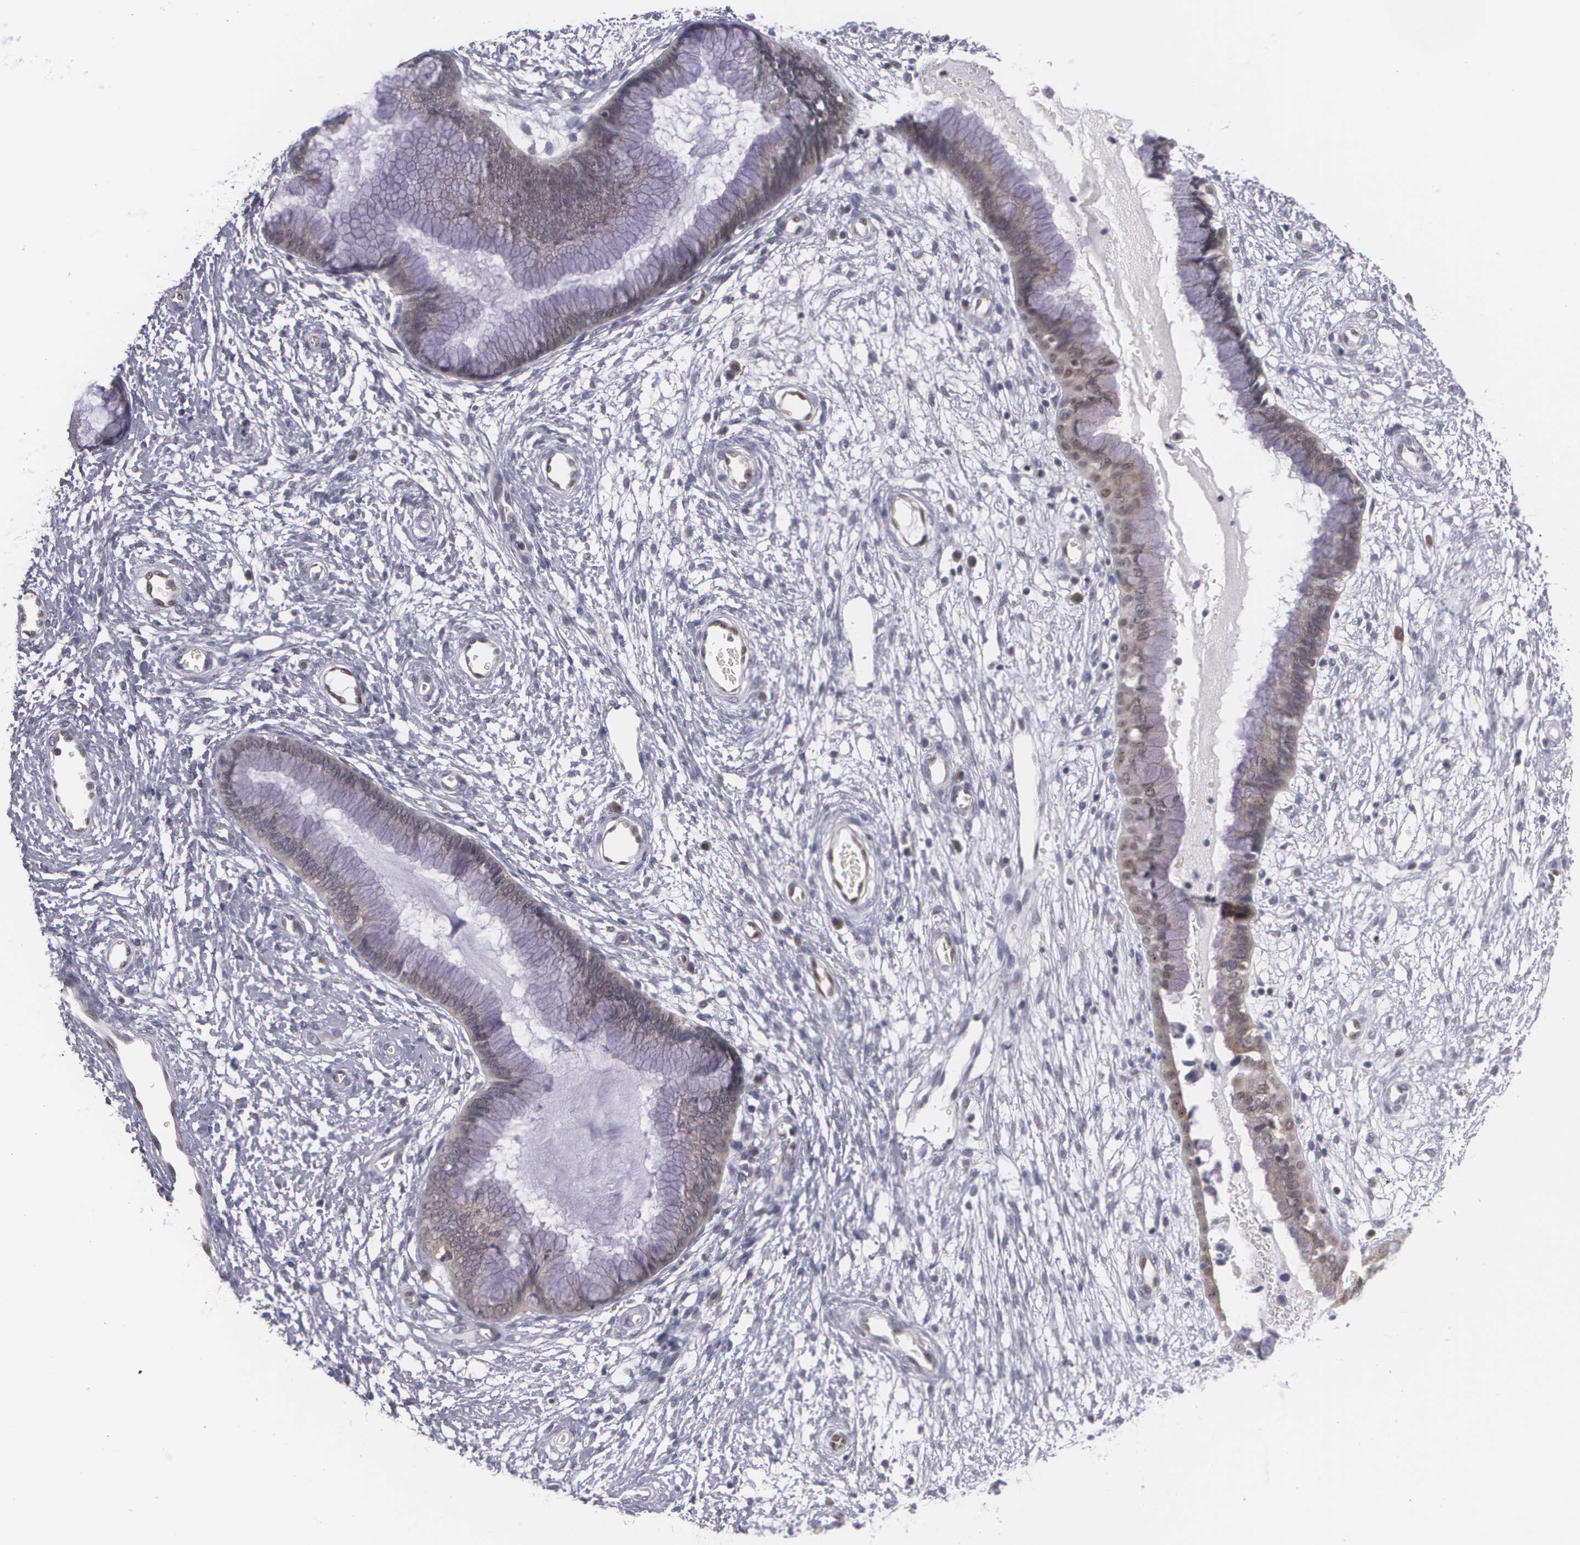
{"staining": {"intensity": "moderate", "quantity": "25%-75%", "location": "cytoplasmic/membranous"}, "tissue": "cervix", "cell_type": "Glandular cells", "image_type": "normal", "snomed": [{"axis": "morphology", "description": "Normal tissue, NOS"}, {"axis": "topography", "description": "Cervix"}], "caption": "Immunohistochemistry staining of unremarkable cervix, which exhibits medium levels of moderate cytoplasmic/membranous expression in about 25%-75% of glandular cells indicating moderate cytoplasmic/membranous protein positivity. The staining was performed using DAB (brown) for protein detection and nuclei were counterstained in hematoxylin (blue).", "gene": "BCL10", "patient": {"sex": "female", "age": 55}}